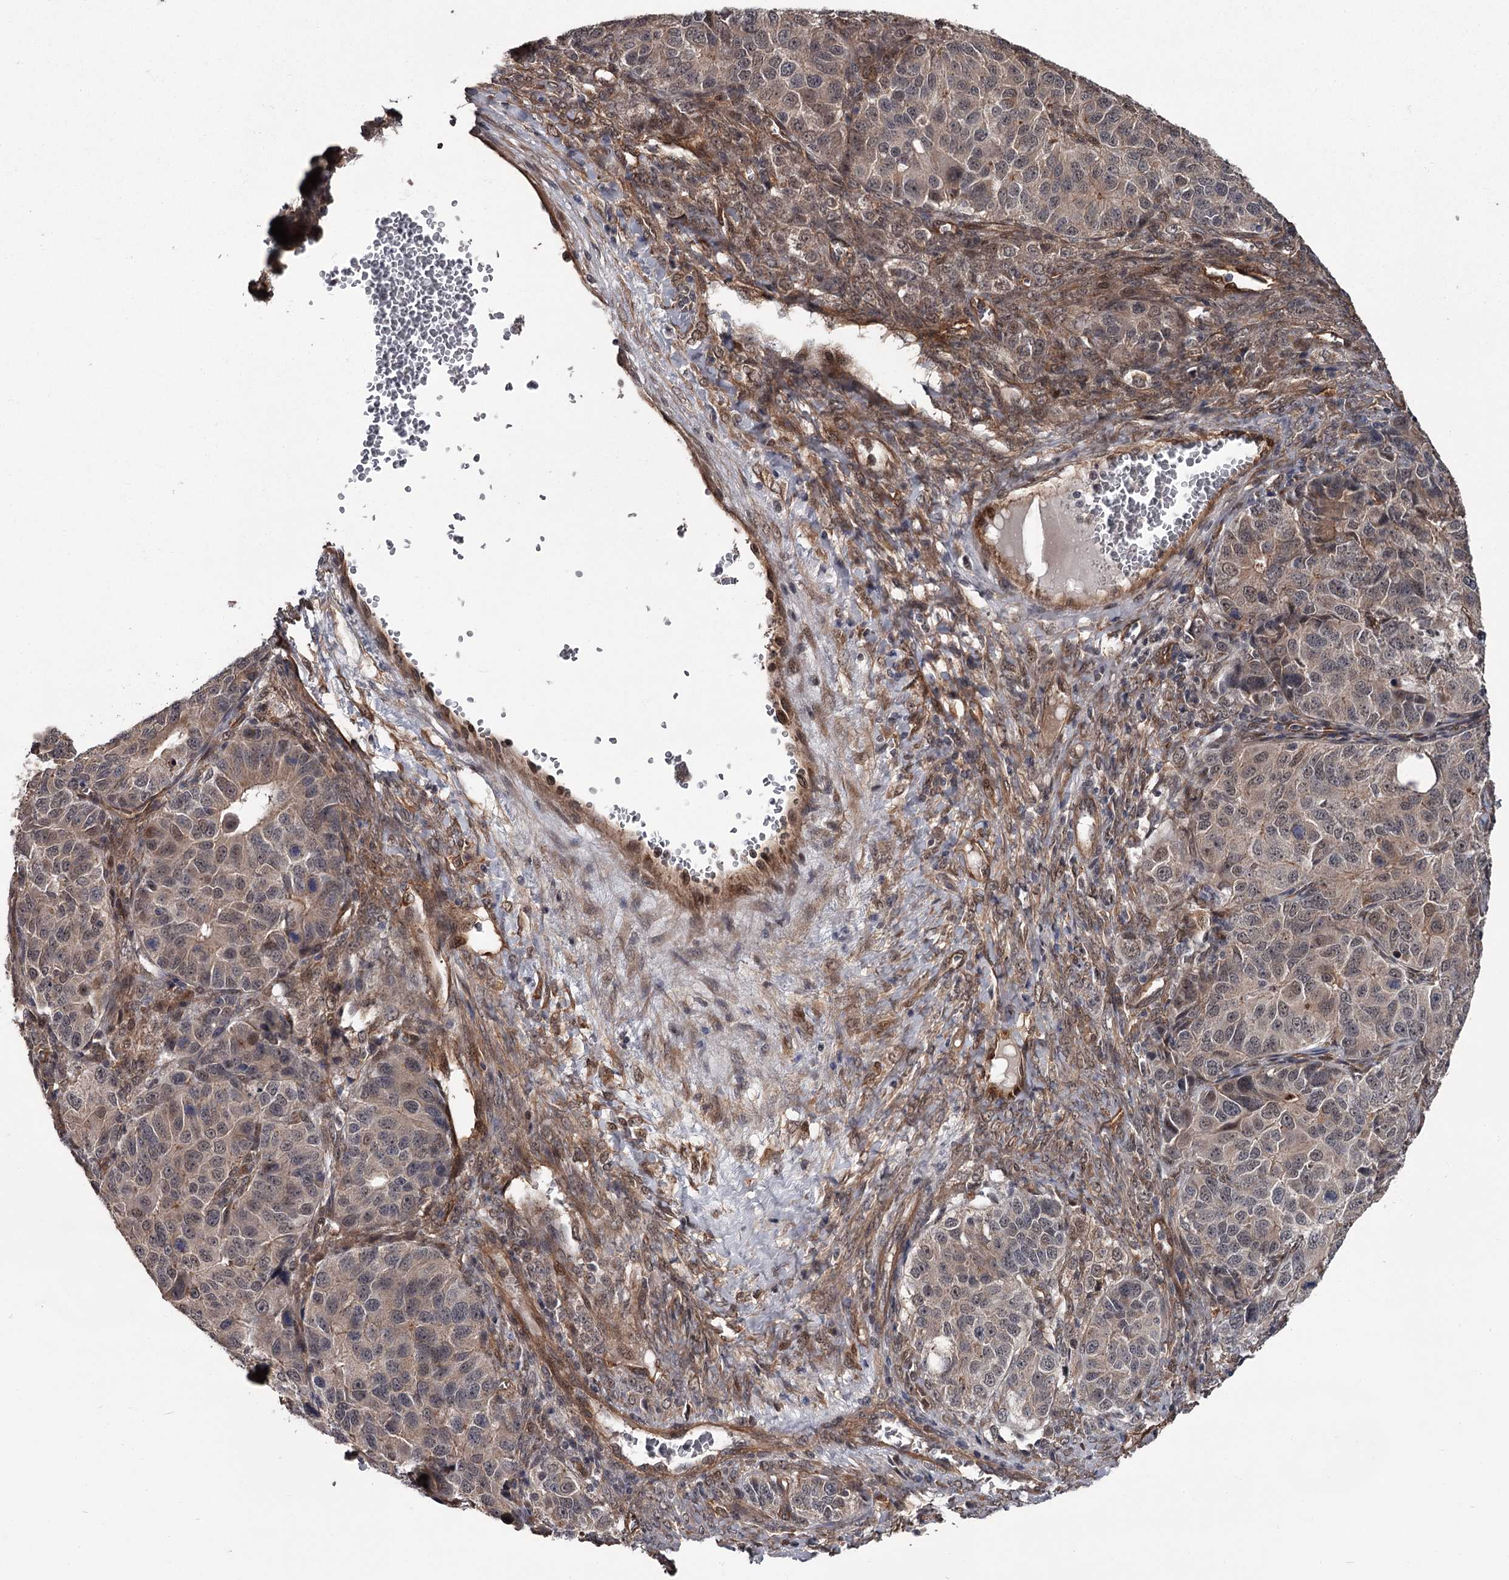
{"staining": {"intensity": "weak", "quantity": ">75%", "location": "cytoplasmic/membranous,nuclear"}, "tissue": "ovarian cancer", "cell_type": "Tumor cells", "image_type": "cancer", "snomed": [{"axis": "morphology", "description": "Carcinoma, endometroid"}, {"axis": "topography", "description": "Ovary"}], "caption": "Protein staining reveals weak cytoplasmic/membranous and nuclear staining in approximately >75% of tumor cells in ovarian endometroid carcinoma.", "gene": "CDC42EP2", "patient": {"sex": "female", "age": 51}}